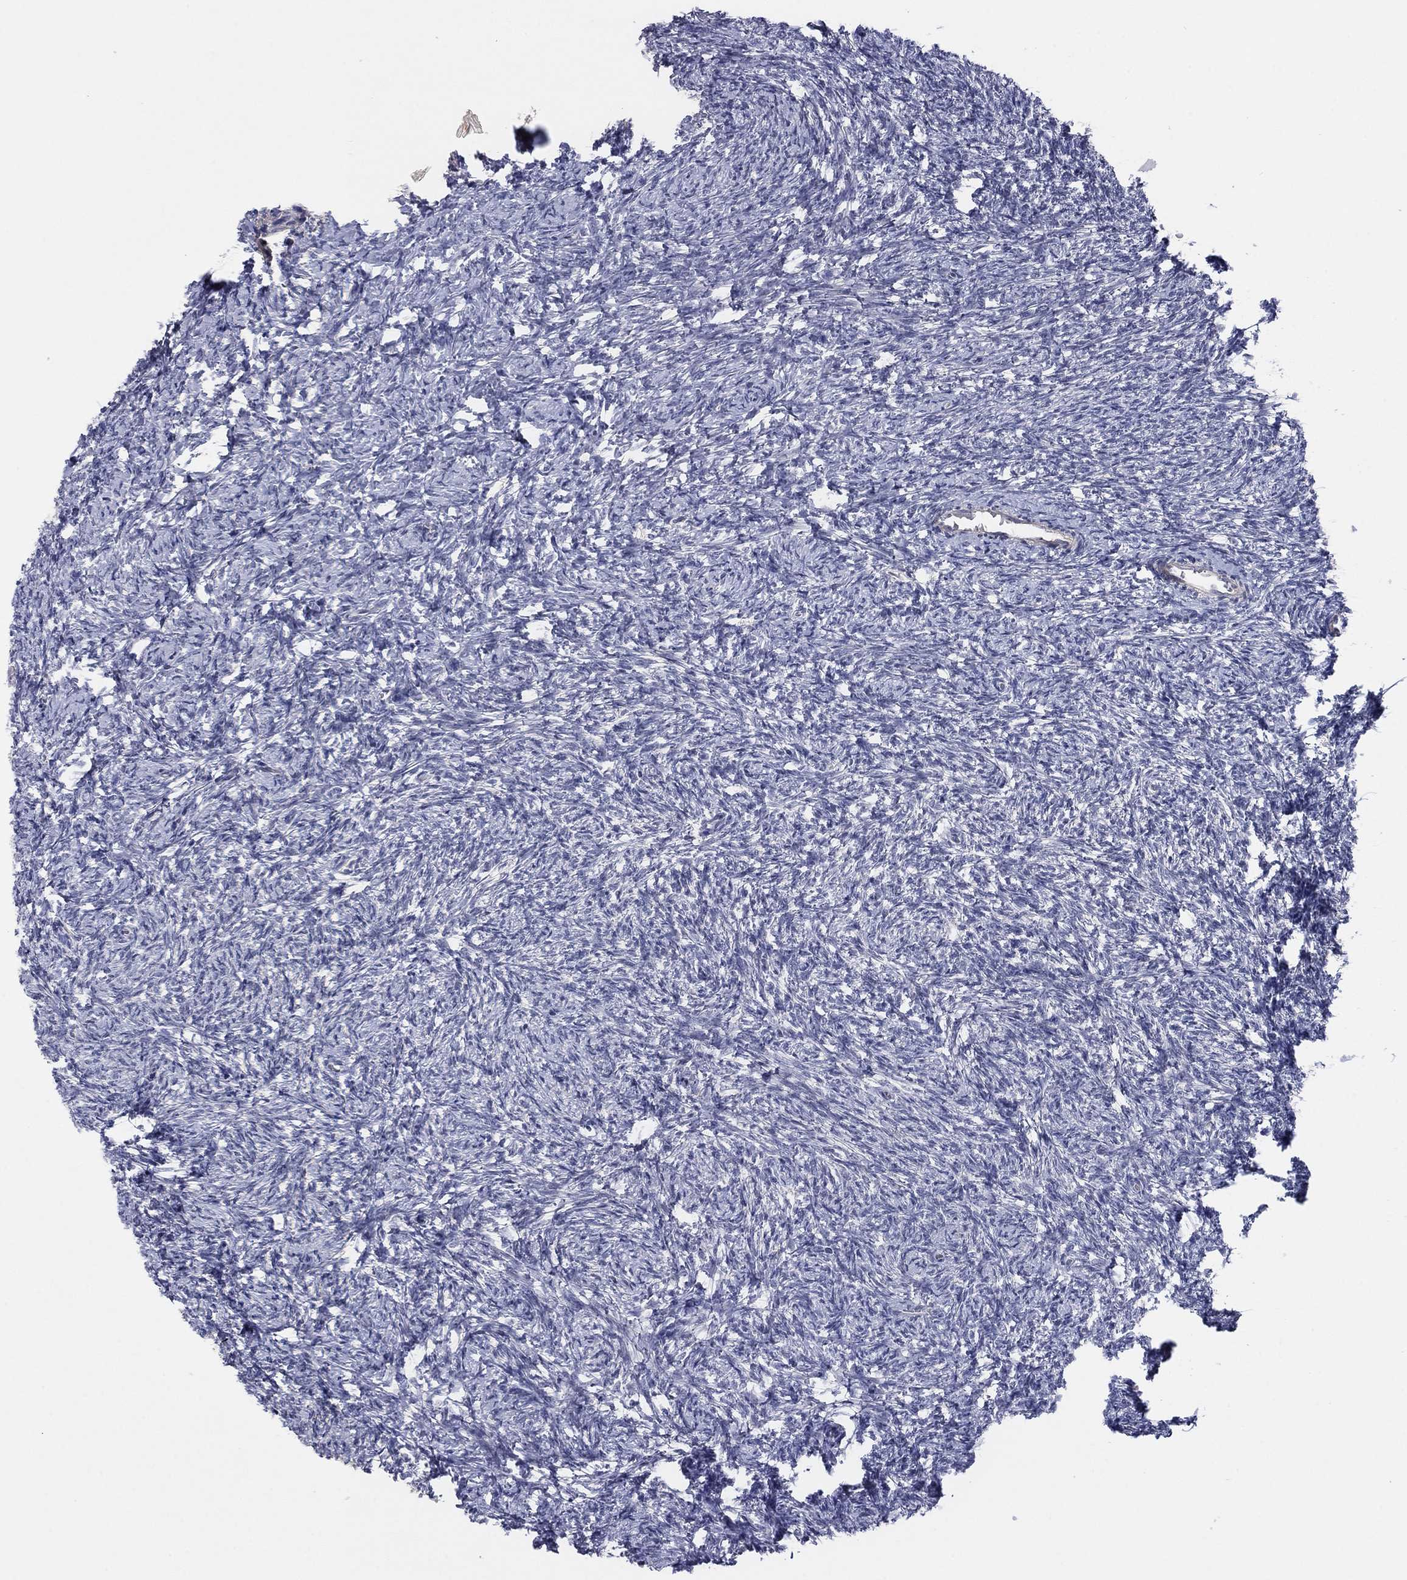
{"staining": {"intensity": "negative", "quantity": "none", "location": "none"}, "tissue": "ovary", "cell_type": "Follicle cells", "image_type": "normal", "snomed": [{"axis": "morphology", "description": "Normal tissue, NOS"}, {"axis": "topography", "description": "Ovary"}], "caption": "Immunohistochemical staining of unremarkable ovary reveals no significant staining in follicle cells. (Brightfield microscopy of DAB immunohistochemistry at high magnification).", "gene": "AMN1", "patient": {"sex": "female", "age": 39}}